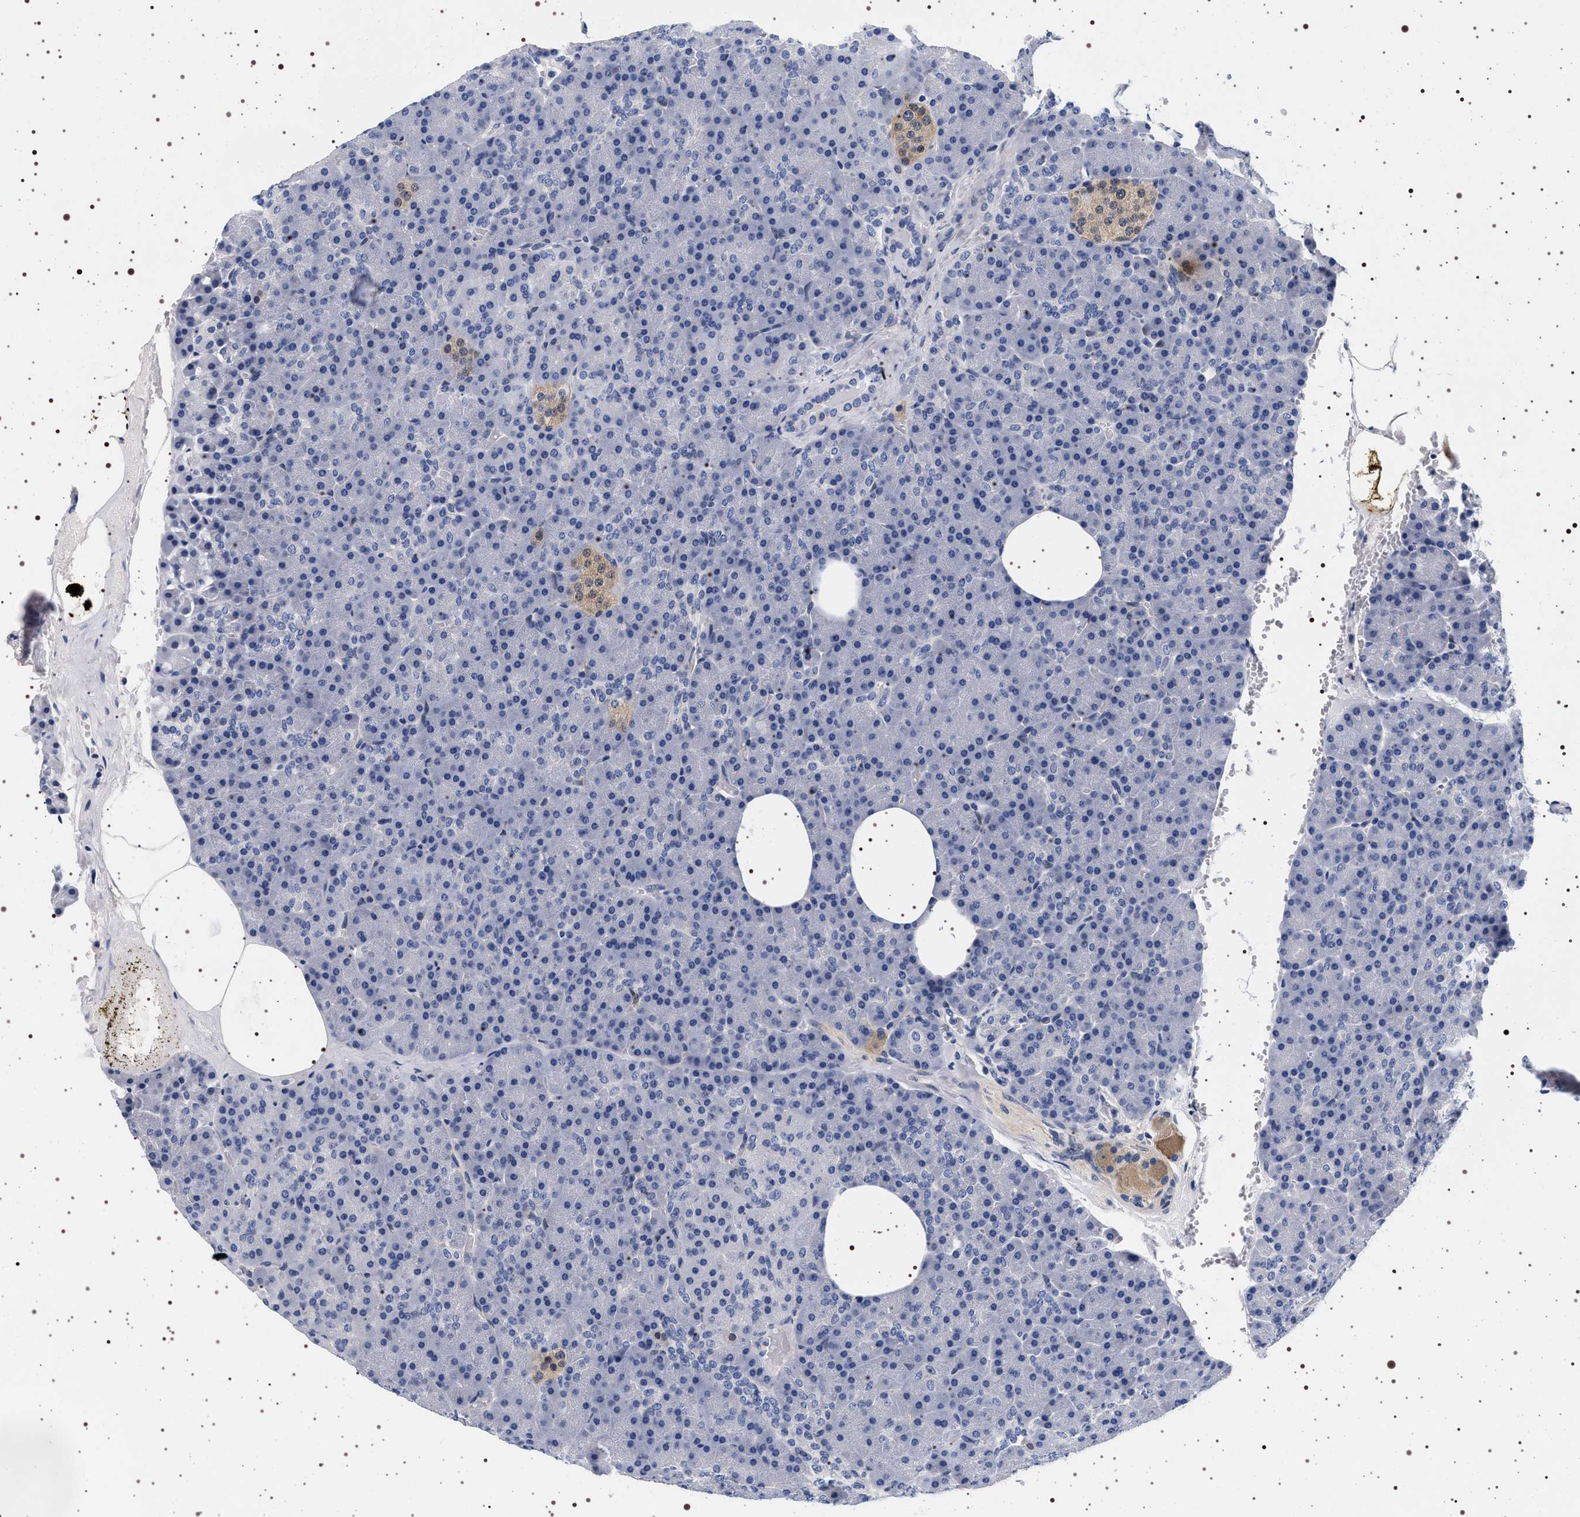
{"staining": {"intensity": "negative", "quantity": "none", "location": "none"}, "tissue": "pancreas", "cell_type": "Exocrine glandular cells", "image_type": "normal", "snomed": [{"axis": "morphology", "description": "Normal tissue, NOS"}, {"axis": "topography", "description": "Pancreas"}], "caption": "Exocrine glandular cells show no significant positivity in benign pancreas. (DAB (3,3'-diaminobenzidine) immunohistochemistry (IHC), high magnification).", "gene": "MAPK10", "patient": {"sex": "female", "age": 35}}